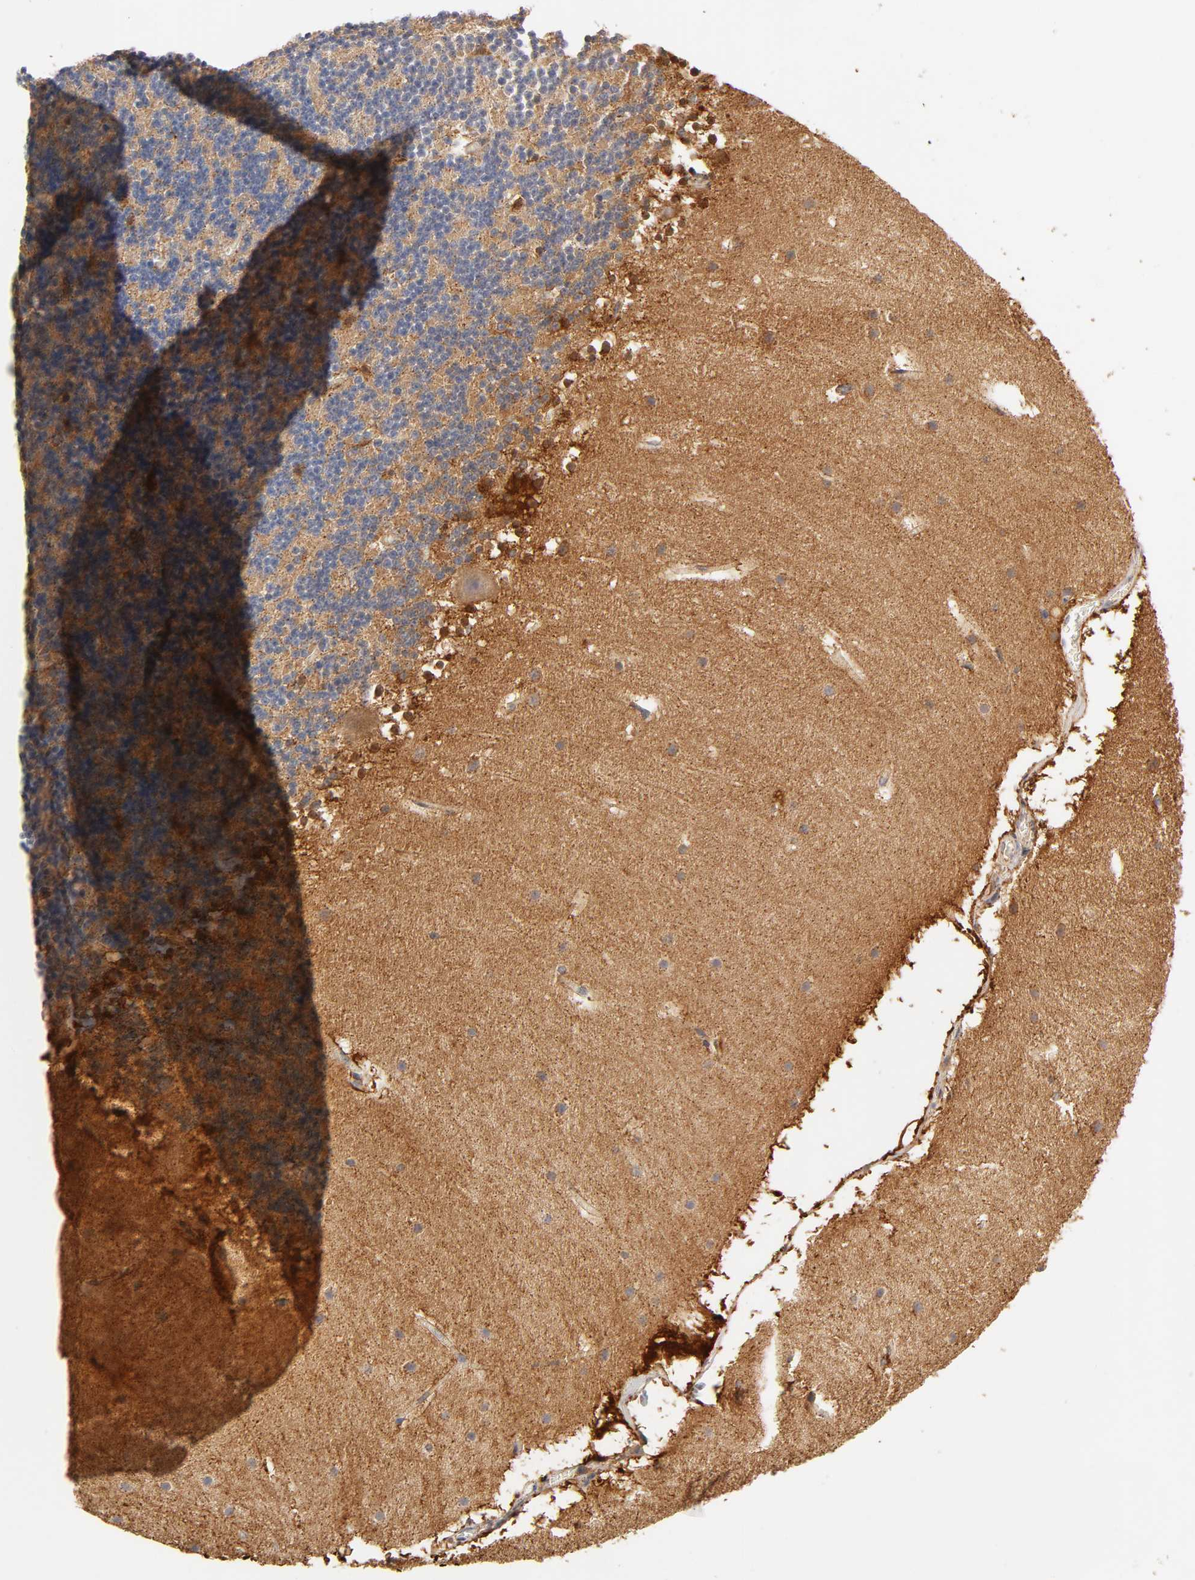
{"staining": {"intensity": "negative", "quantity": "none", "location": "none"}, "tissue": "cerebellum", "cell_type": "Cells in granular layer", "image_type": "normal", "snomed": [{"axis": "morphology", "description": "Normal tissue, NOS"}, {"axis": "topography", "description": "Cerebellum"}], "caption": "Cerebellum stained for a protein using immunohistochemistry (IHC) demonstrates no expression cells in granular layer.", "gene": "ISG15", "patient": {"sex": "male", "age": 45}}